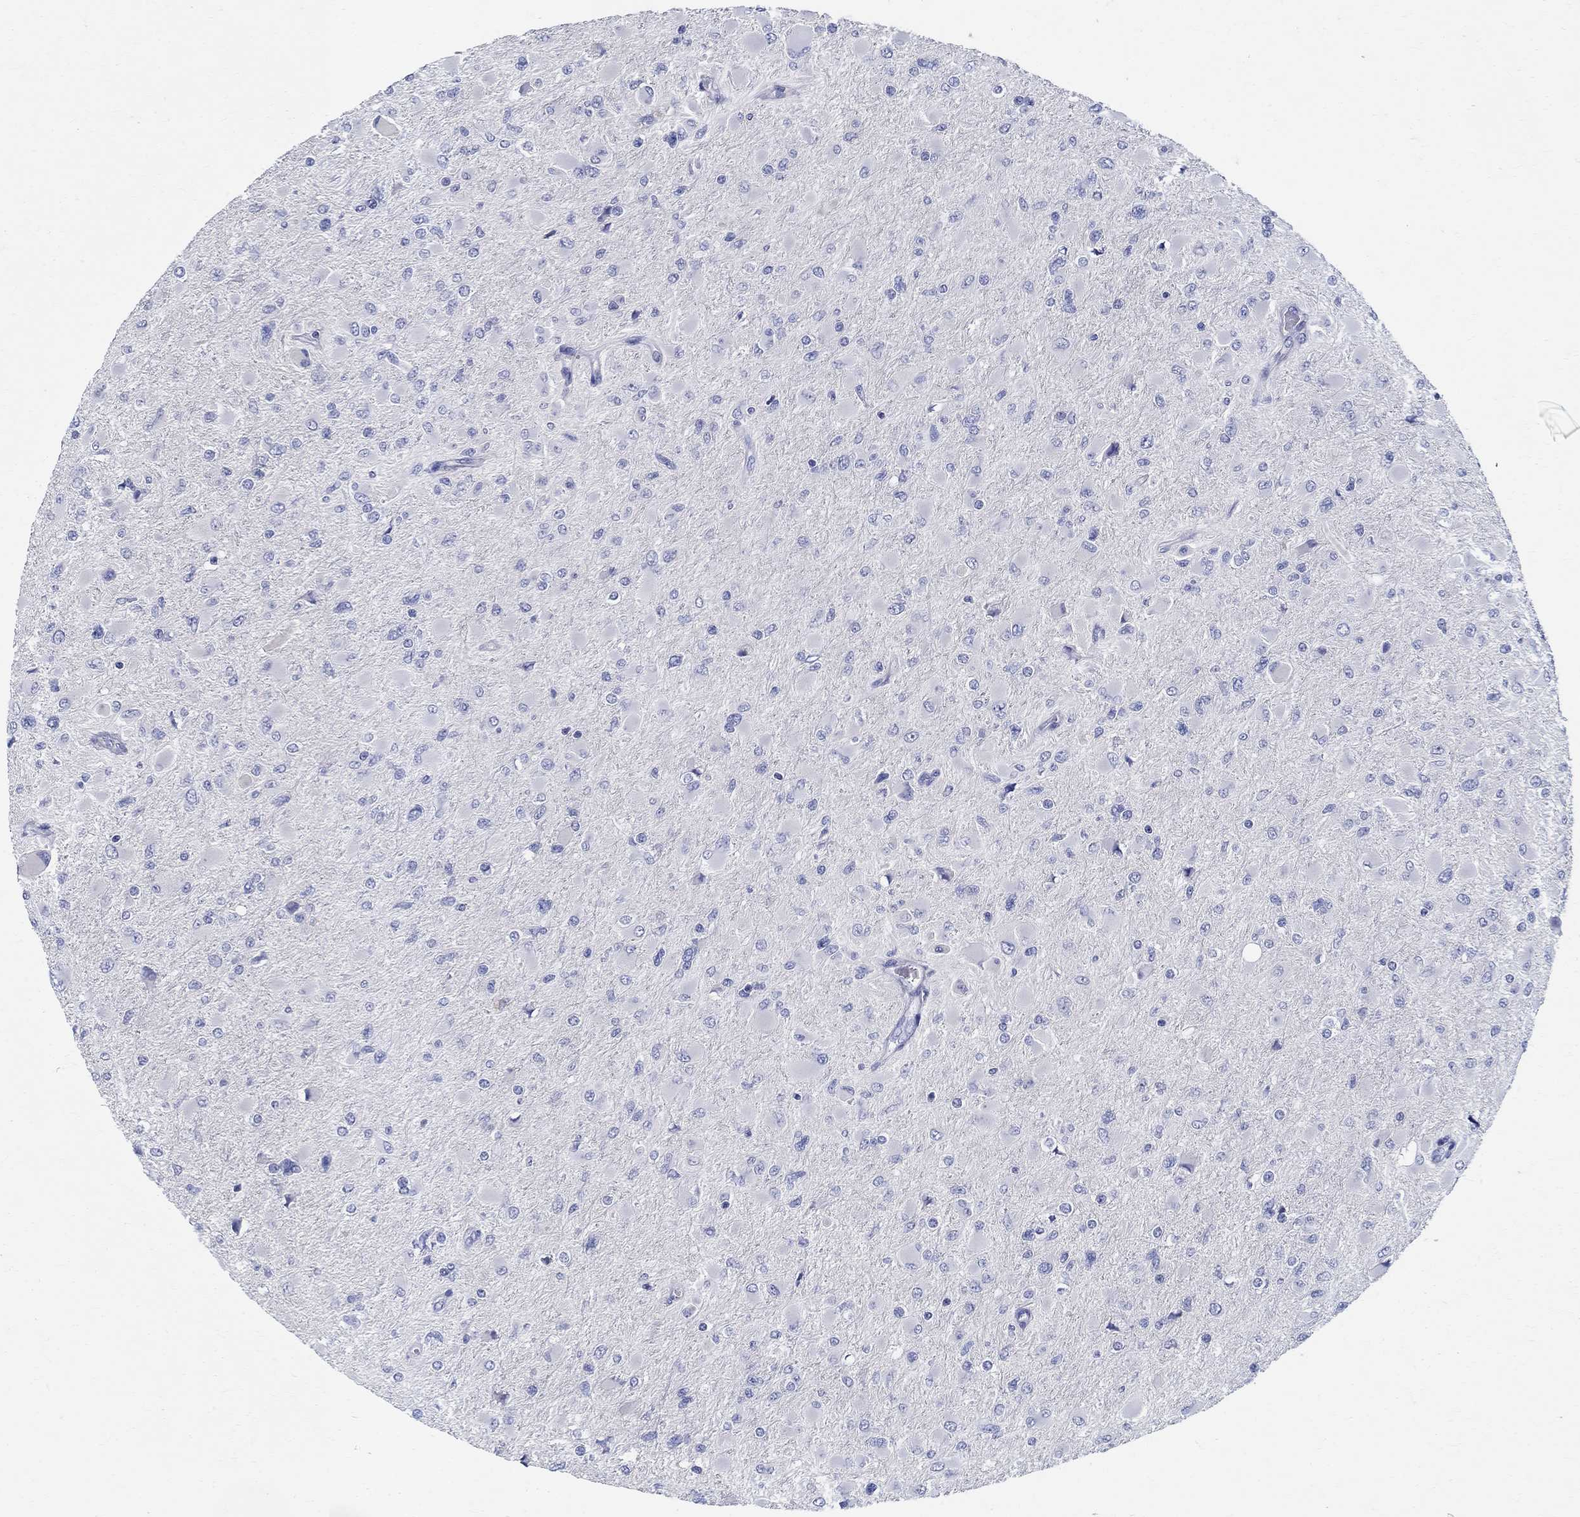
{"staining": {"intensity": "negative", "quantity": "none", "location": "none"}, "tissue": "glioma", "cell_type": "Tumor cells", "image_type": "cancer", "snomed": [{"axis": "morphology", "description": "Glioma, malignant, High grade"}, {"axis": "topography", "description": "Cerebral cortex"}], "caption": "Immunohistochemistry histopathology image of neoplastic tissue: human glioma stained with DAB (3,3'-diaminobenzidine) exhibits no significant protein positivity in tumor cells.", "gene": "CRYGD", "patient": {"sex": "female", "age": 36}}